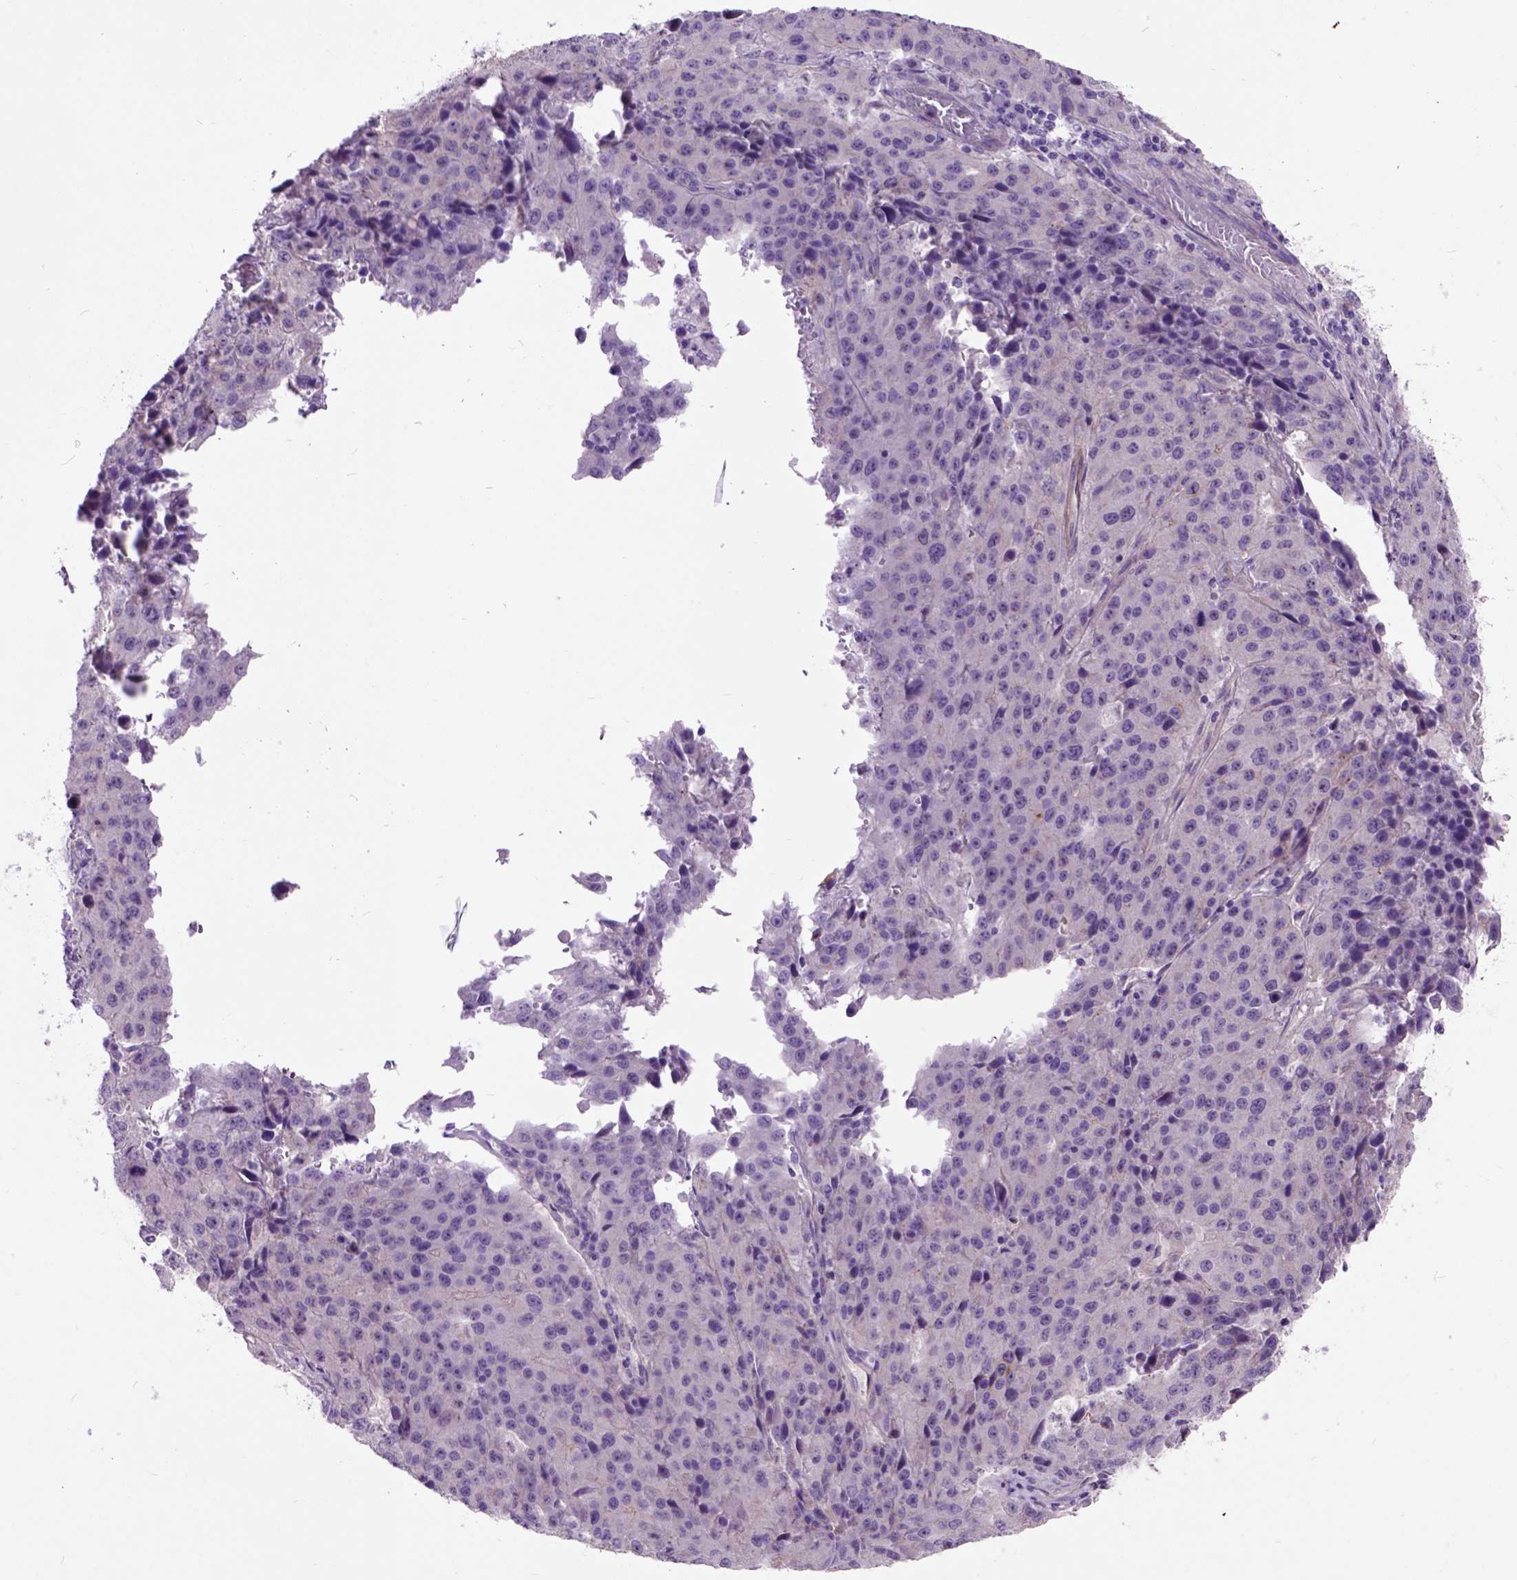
{"staining": {"intensity": "weak", "quantity": "<25%", "location": "cytoplasmic/membranous"}, "tissue": "stomach cancer", "cell_type": "Tumor cells", "image_type": "cancer", "snomed": [{"axis": "morphology", "description": "Adenocarcinoma, NOS"}, {"axis": "topography", "description": "Stomach"}], "caption": "A high-resolution image shows immunohistochemistry (IHC) staining of stomach cancer, which reveals no significant positivity in tumor cells. Brightfield microscopy of immunohistochemistry stained with DAB (brown) and hematoxylin (blue), captured at high magnification.", "gene": "MAPT", "patient": {"sex": "male", "age": 71}}